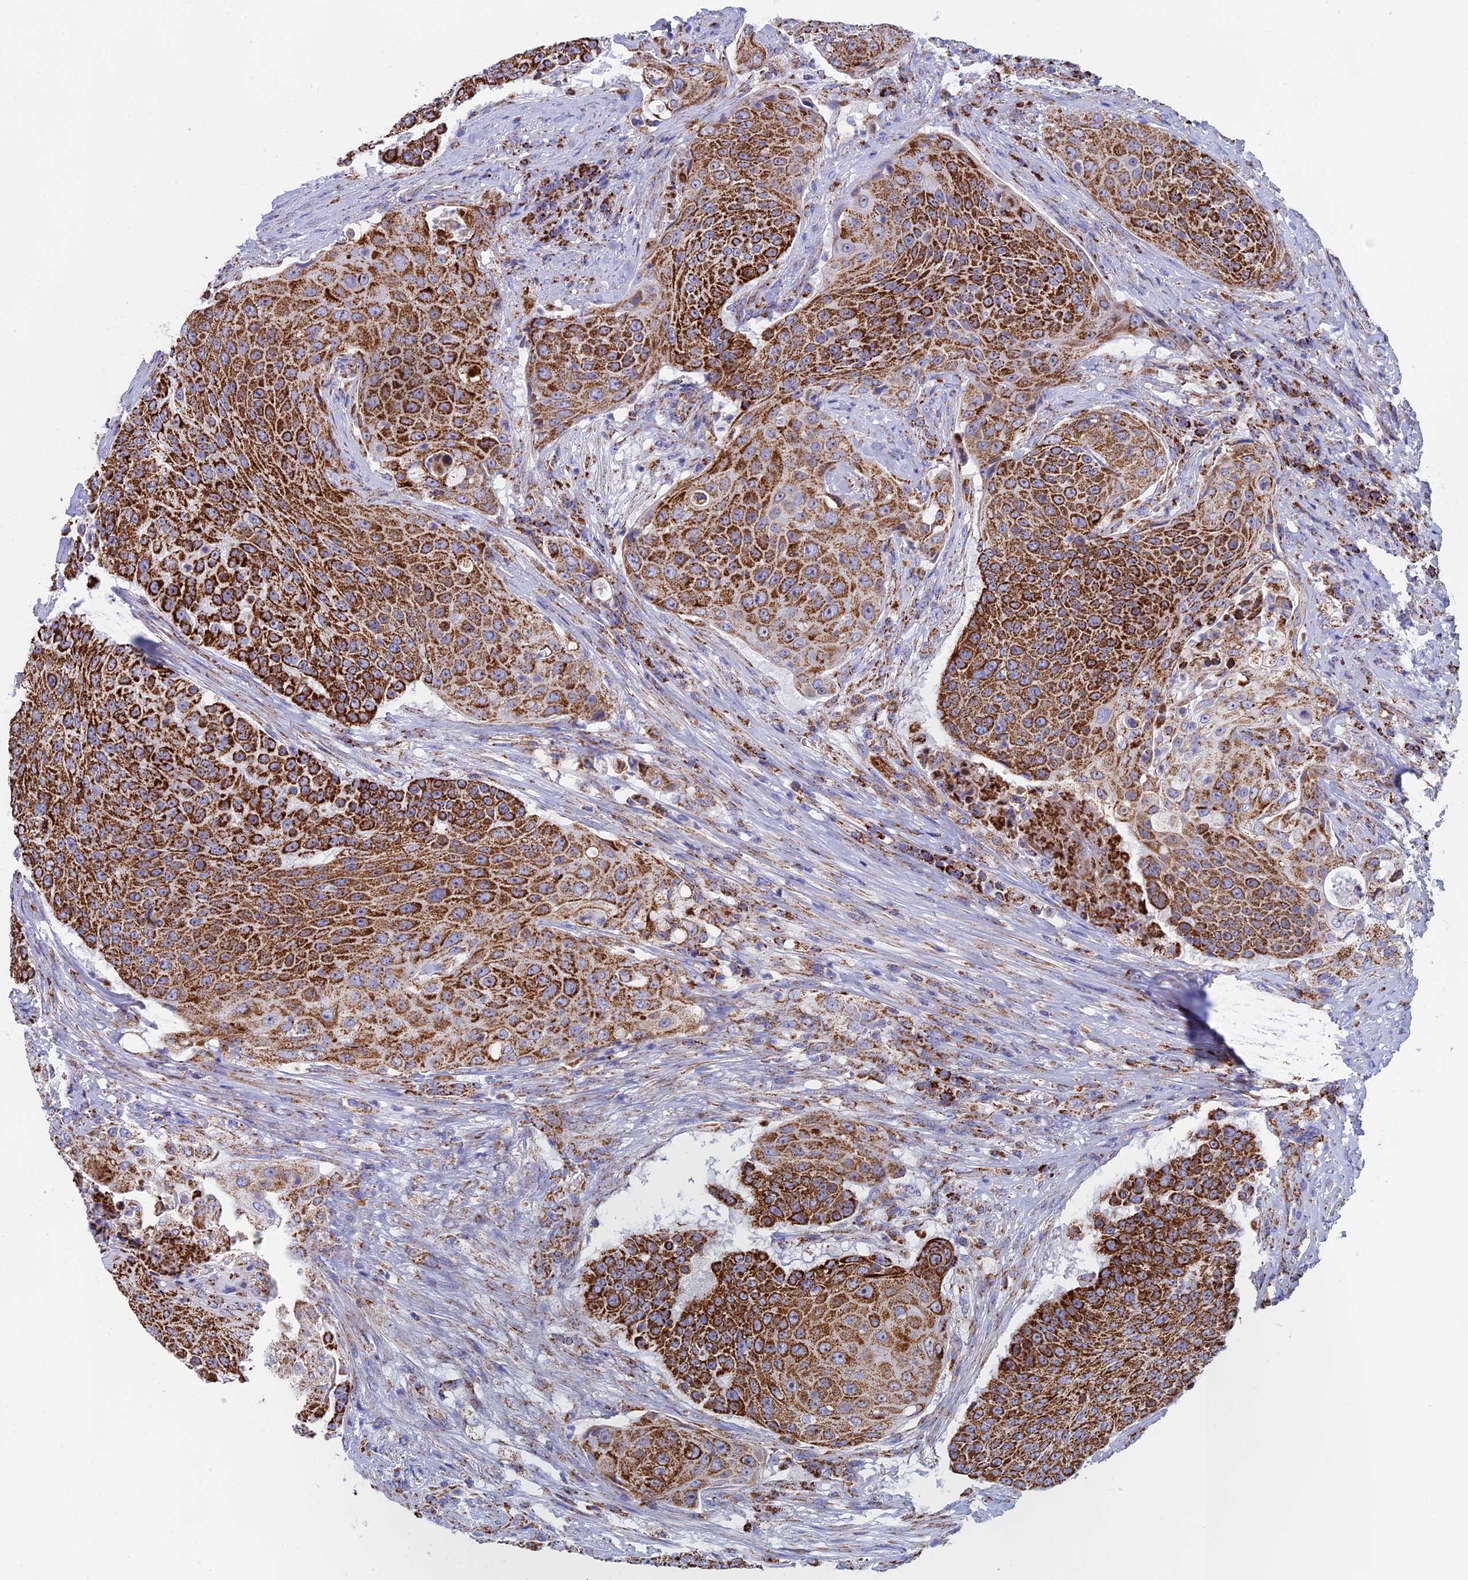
{"staining": {"intensity": "strong", "quantity": ">75%", "location": "cytoplasmic/membranous"}, "tissue": "urothelial cancer", "cell_type": "Tumor cells", "image_type": "cancer", "snomed": [{"axis": "morphology", "description": "Urothelial carcinoma, High grade"}, {"axis": "topography", "description": "Urinary bladder"}], "caption": "High-grade urothelial carcinoma stained with a brown dye reveals strong cytoplasmic/membranous positive expression in approximately >75% of tumor cells.", "gene": "NDUFA5", "patient": {"sex": "female", "age": 63}}